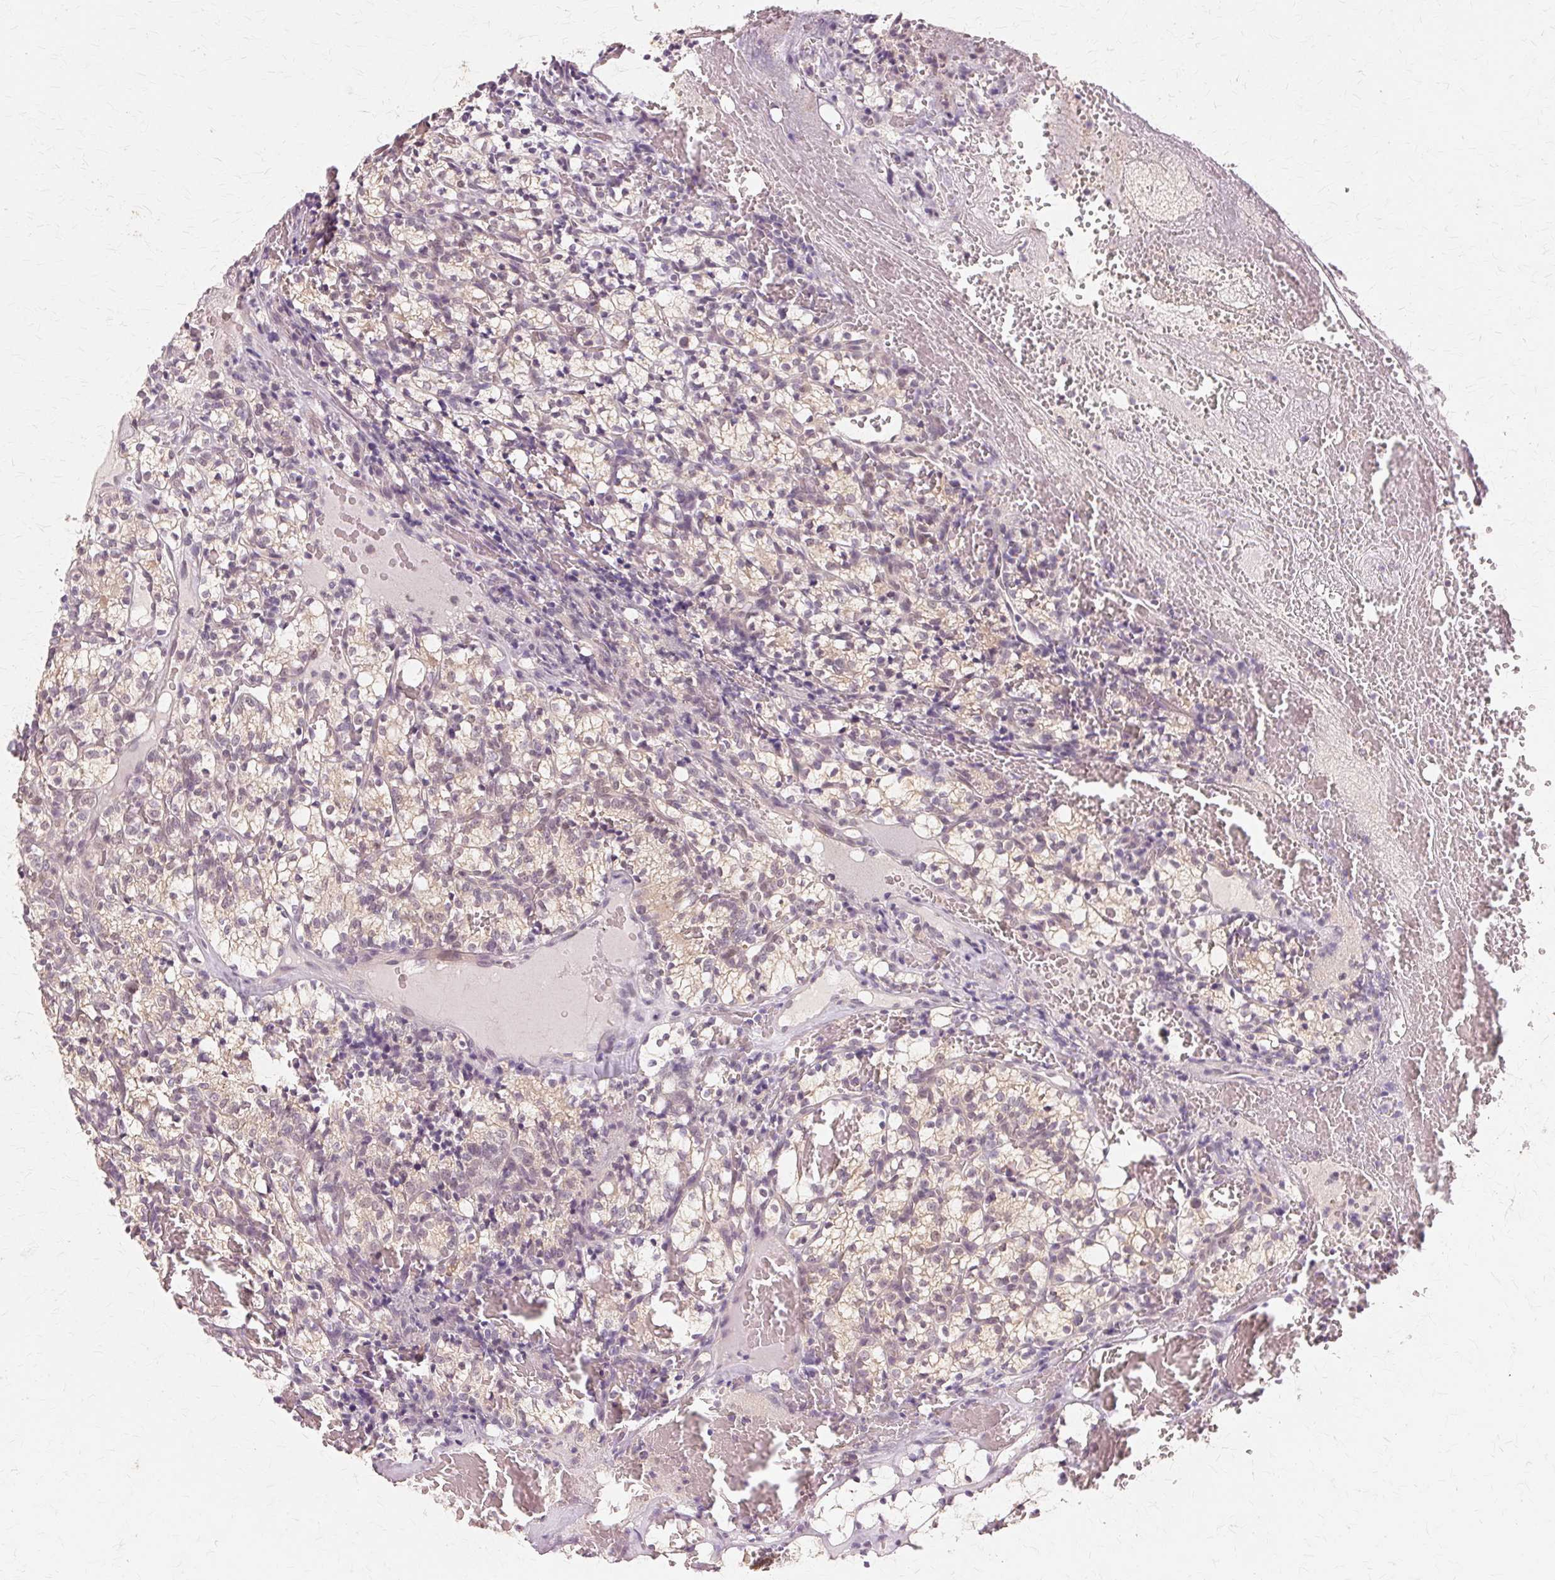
{"staining": {"intensity": "weak", "quantity": "25%-75%", "location": "cytoplasmic/membranous"}, "tissue": "renal cancer", "cell_type": "Tumor cells", "image_type": "cancer", "snomed": [{"axis": "morphology", "description": "Adenocarcinoma, NOS"}, {"axis": "topography", "description": "Kidney"}], "caption": "This micrograph demonstrates IHC staining of human renal cancer (adenocarcinoma), with low weak cytoplasmic/membranous positivity in approximately 25%-75% of tumor cells.", "gene": "PRMT5", "patient": {"sex": "female", "age": 69}}